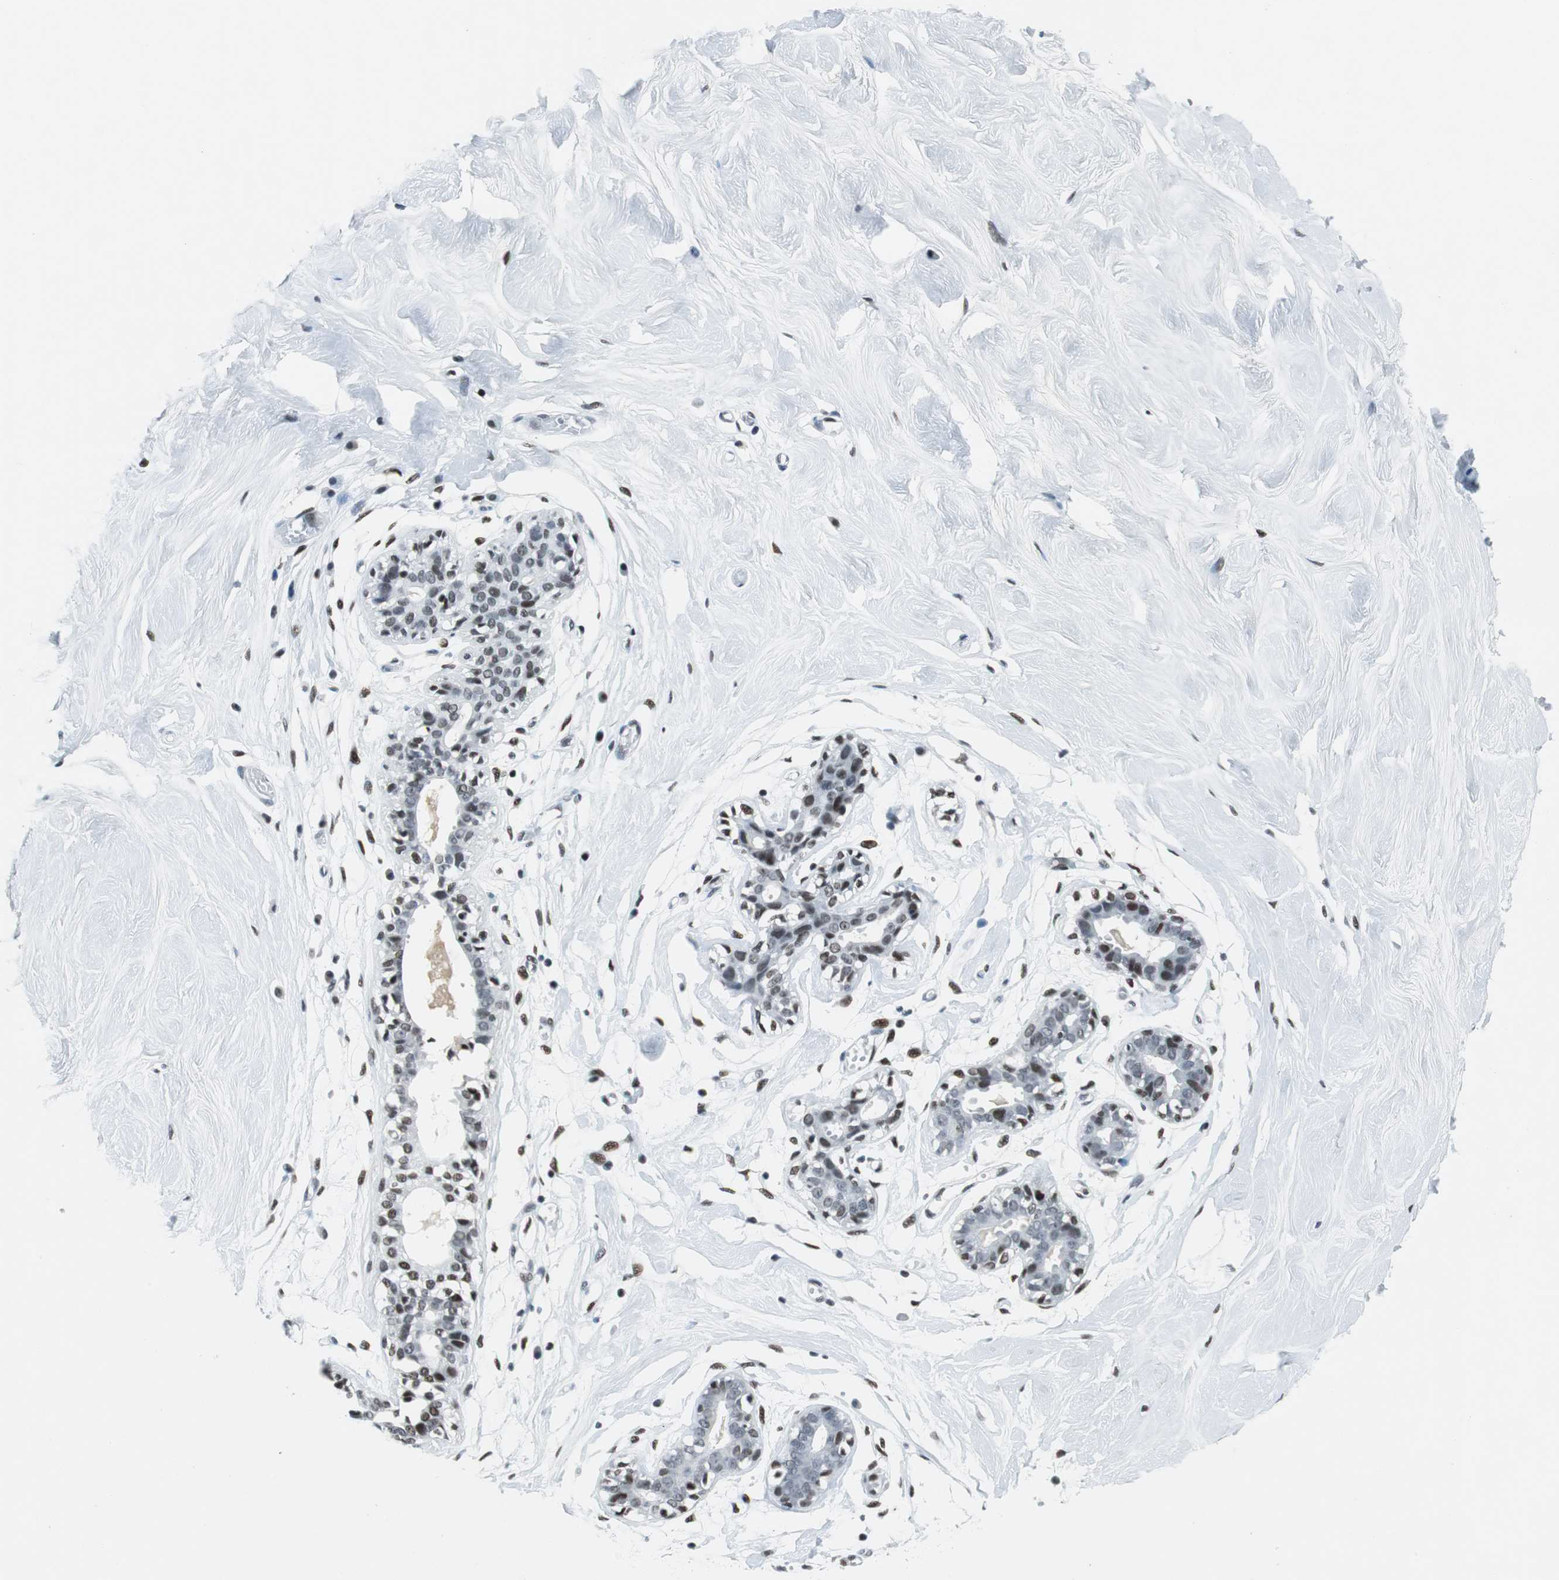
{"staining": {"intensity": "negative", "quantity": "none", "location": "none"}, "tissue": "breast", "cell_type": "Adipocytes", "image_type": "normal", "snomed": [{"axis": "morphology", "description": "Normal tissue, NOS"}, {"axis": "topography", "description": "Breast"}, {"axis": "topography", "description": "Soft tissue"}], "caption": "DAB immunohistochemical staining of benign breast demonstrates no significant staining in adipocytes. (Immunohistochemistry (ihc), brightfield microscopy, high magnification).", "gene": "HDAC3", "patient": {"sex": "female", "age": 25}}